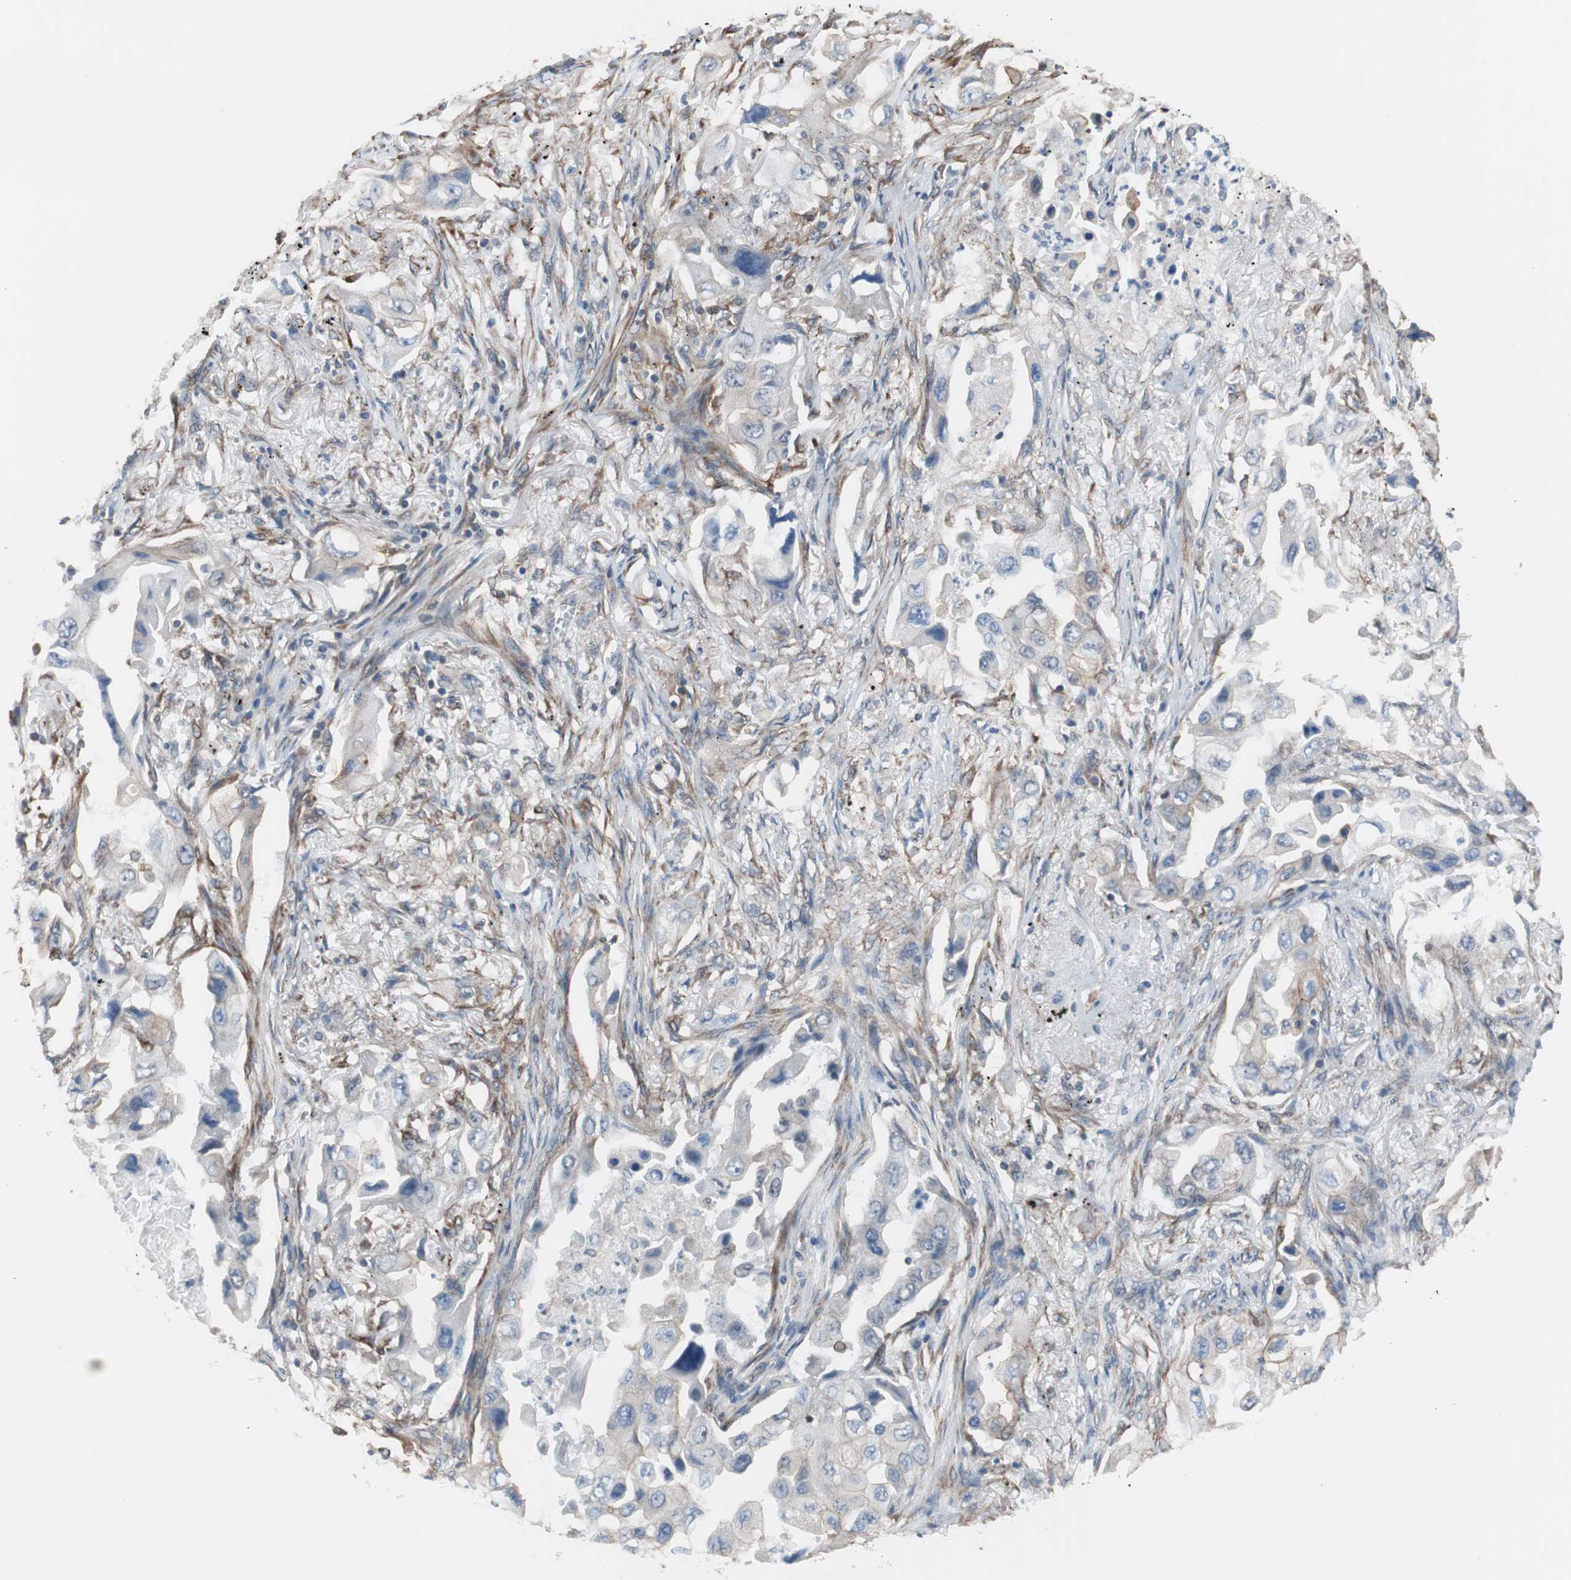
{"staining": {"intensity": "negative", "quantity": "none", "location": "none"}, "tissue": "lung cancer", "cell_type": "Tumor cells", "image_type": "cancer", "snomed": [{"axis": "morphology", "description": "Adenocarcinoma, NOS"}, {"axis": "topography", "description": "Lung"}], "caption": "Tumor cells show no significant protein positivity in lung cancer.", "gene": "KIF3B", "patient": {"sex": "female", "age": 65}}